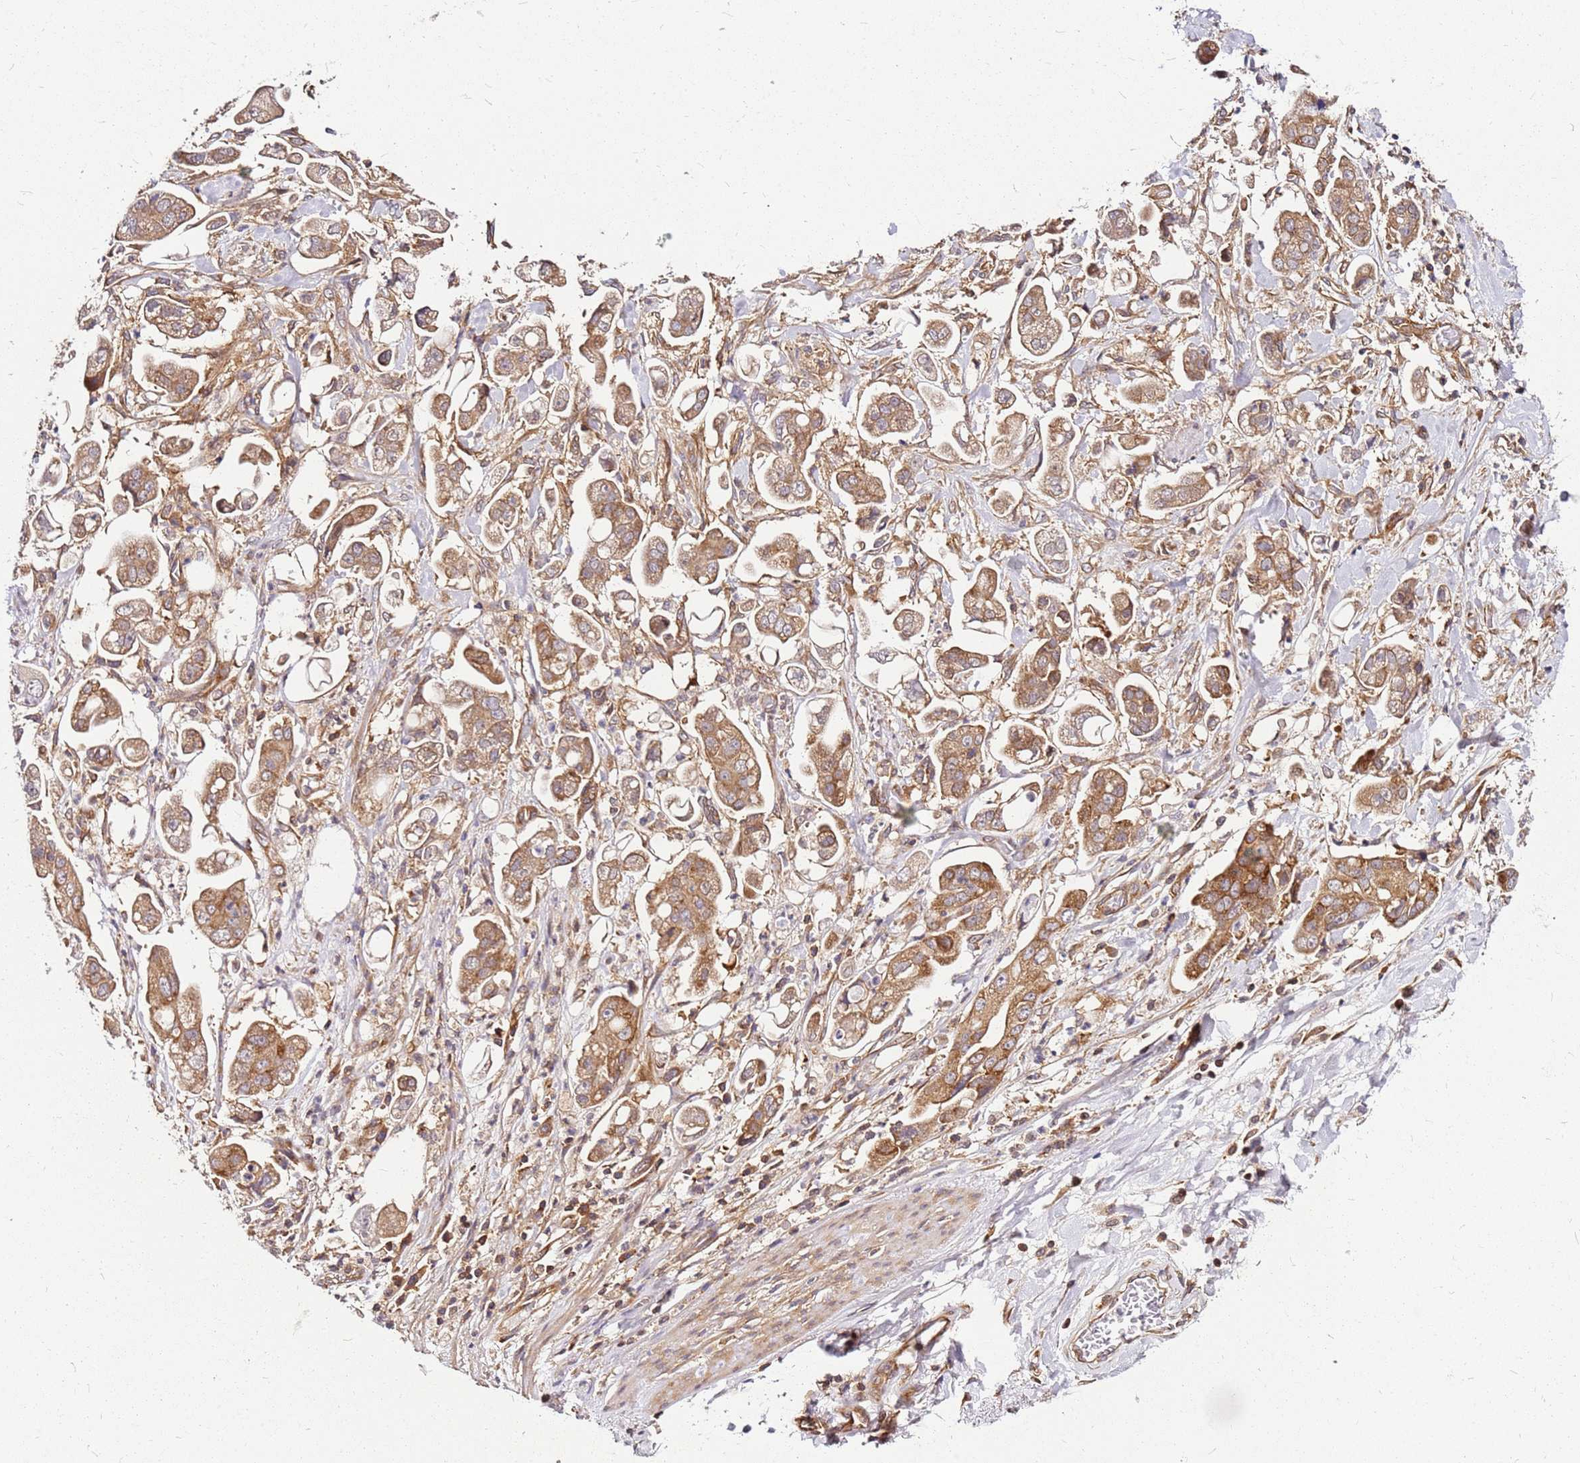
{"staining": {"intensity": "moderate", "quantity": ">75%", "location": "cytoplasmic/membranous"}, "tissue": "stomach cancer", "cell_type": "Tumor cells", "image_type": "cancer", "snomed": [{"axis": "morphology", "description": "Adenocarcinoma, NOS"}, {"axis": "topography", "description": "Stomach"}], "caption": "Immunohistochemical staining of adenocarcinoma (stomach) demonstrates moderate cytoplasmic/membranous protein expression in approximately >75% of tumor cells.", "gene": "PIH1D1", "patient": {"sex": "male", "age": 62}}